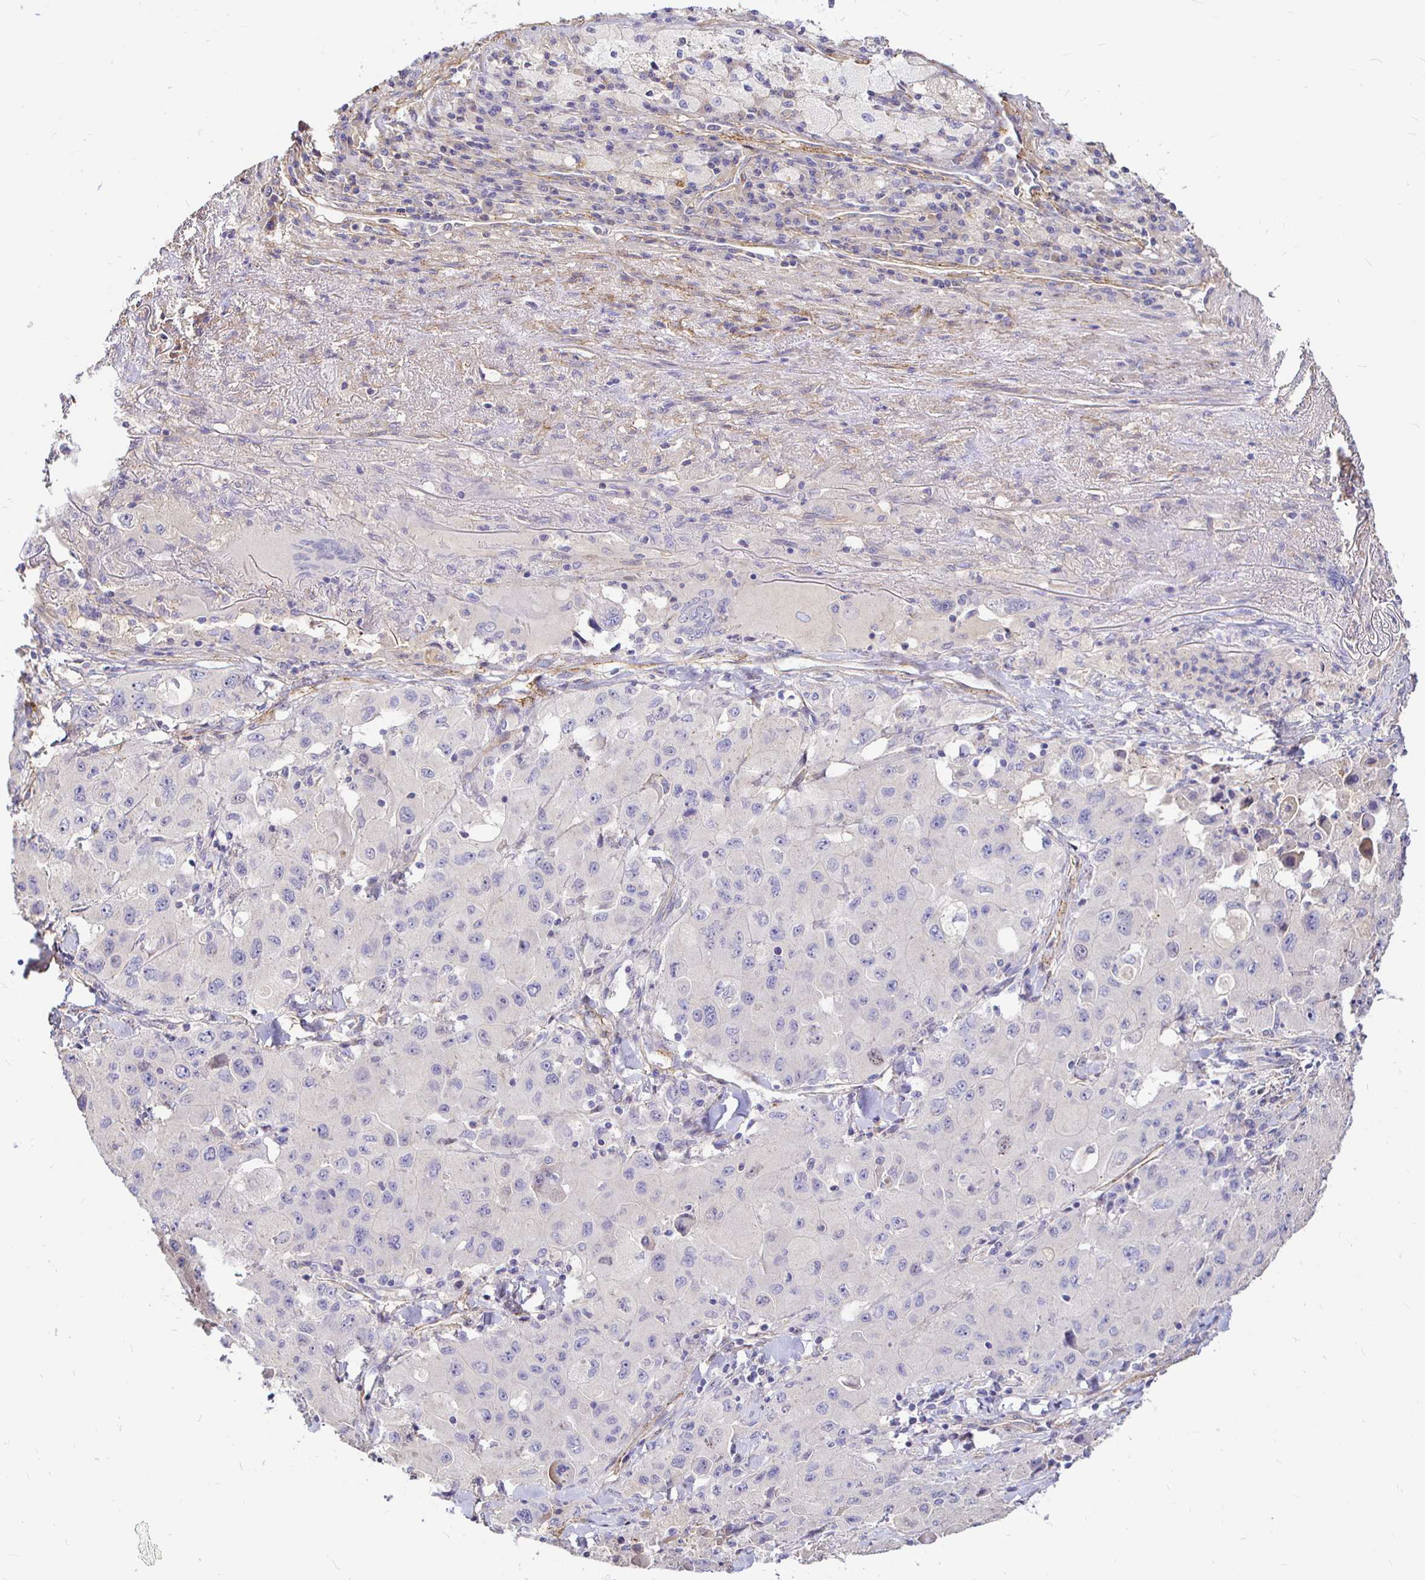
{"staining": {"intensity": "negative", "quantity": "none", "location": "none"}, "tissue": "lung cancer", "cell_type": "Tumor cells", "image_type": "cancer", "snomed": [{"axis": "morphology", "description": "Squamous cell carcinoma, NOS"}, {"axis": "topography", "description": "Lung"}], "caption": "Image shows no significant protein positivity in tumor cells of lung cancer.", "gene": "PALM2AKAP2", "patient": {"sex": "male", "age": 63}}